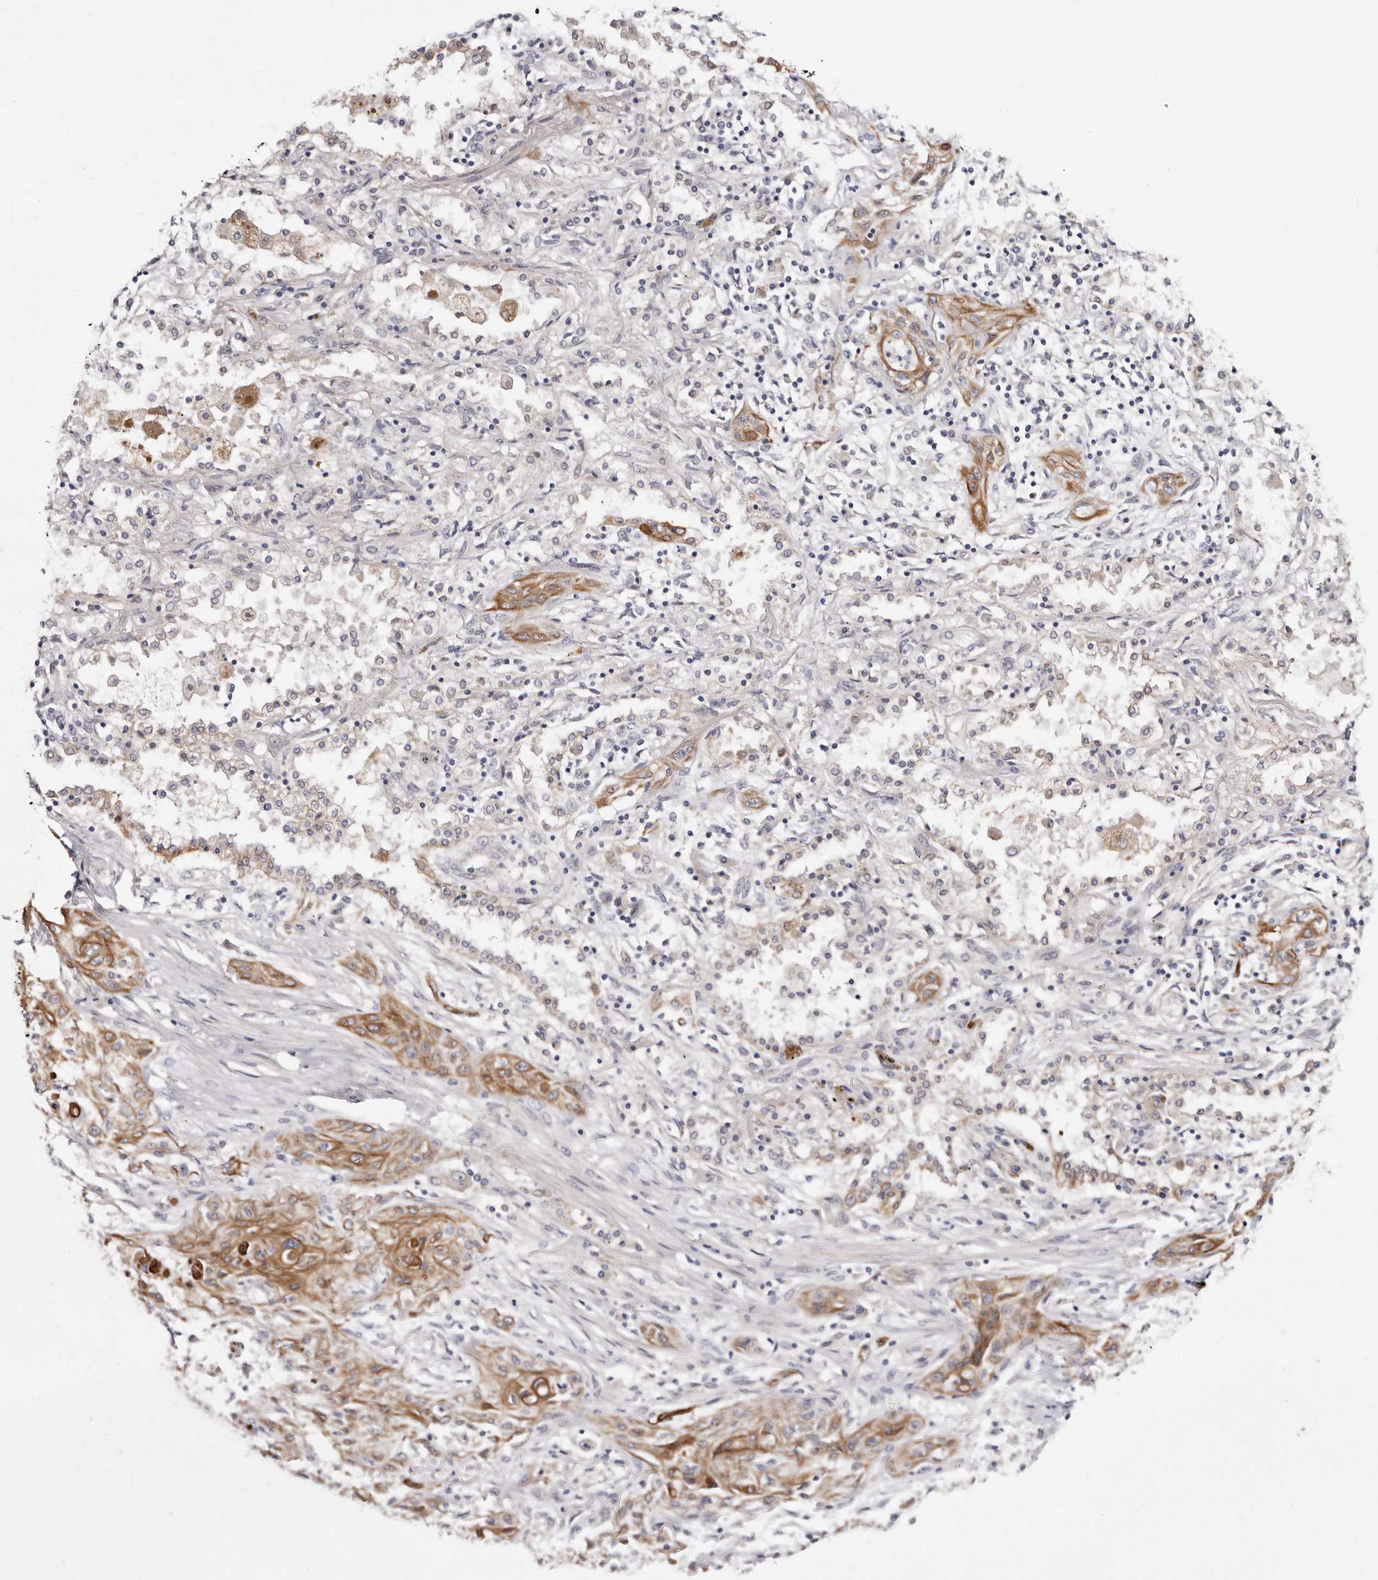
{"staining": {"intensity": "moderate", "quantity": ">75%", "location": "cytoplasmic/membranous"}, "tissue": "lung cancer", "cell_type": "Tumor cells", "image_type": "cancer", "snomed": [{"axis": "morphology", "description": "Squamous cell carcinoma, NOS"}, {"axis": "topography", "description": "Lung"}], "caption": "About >75% of tumor cells in lung squamous cell carcinoma display moderate cytoplasmic/membranous protein staining as visualized by brown immunohistochemical staining.", "gene": "STK16", "patient": {"sex": "female", "age": 47}}